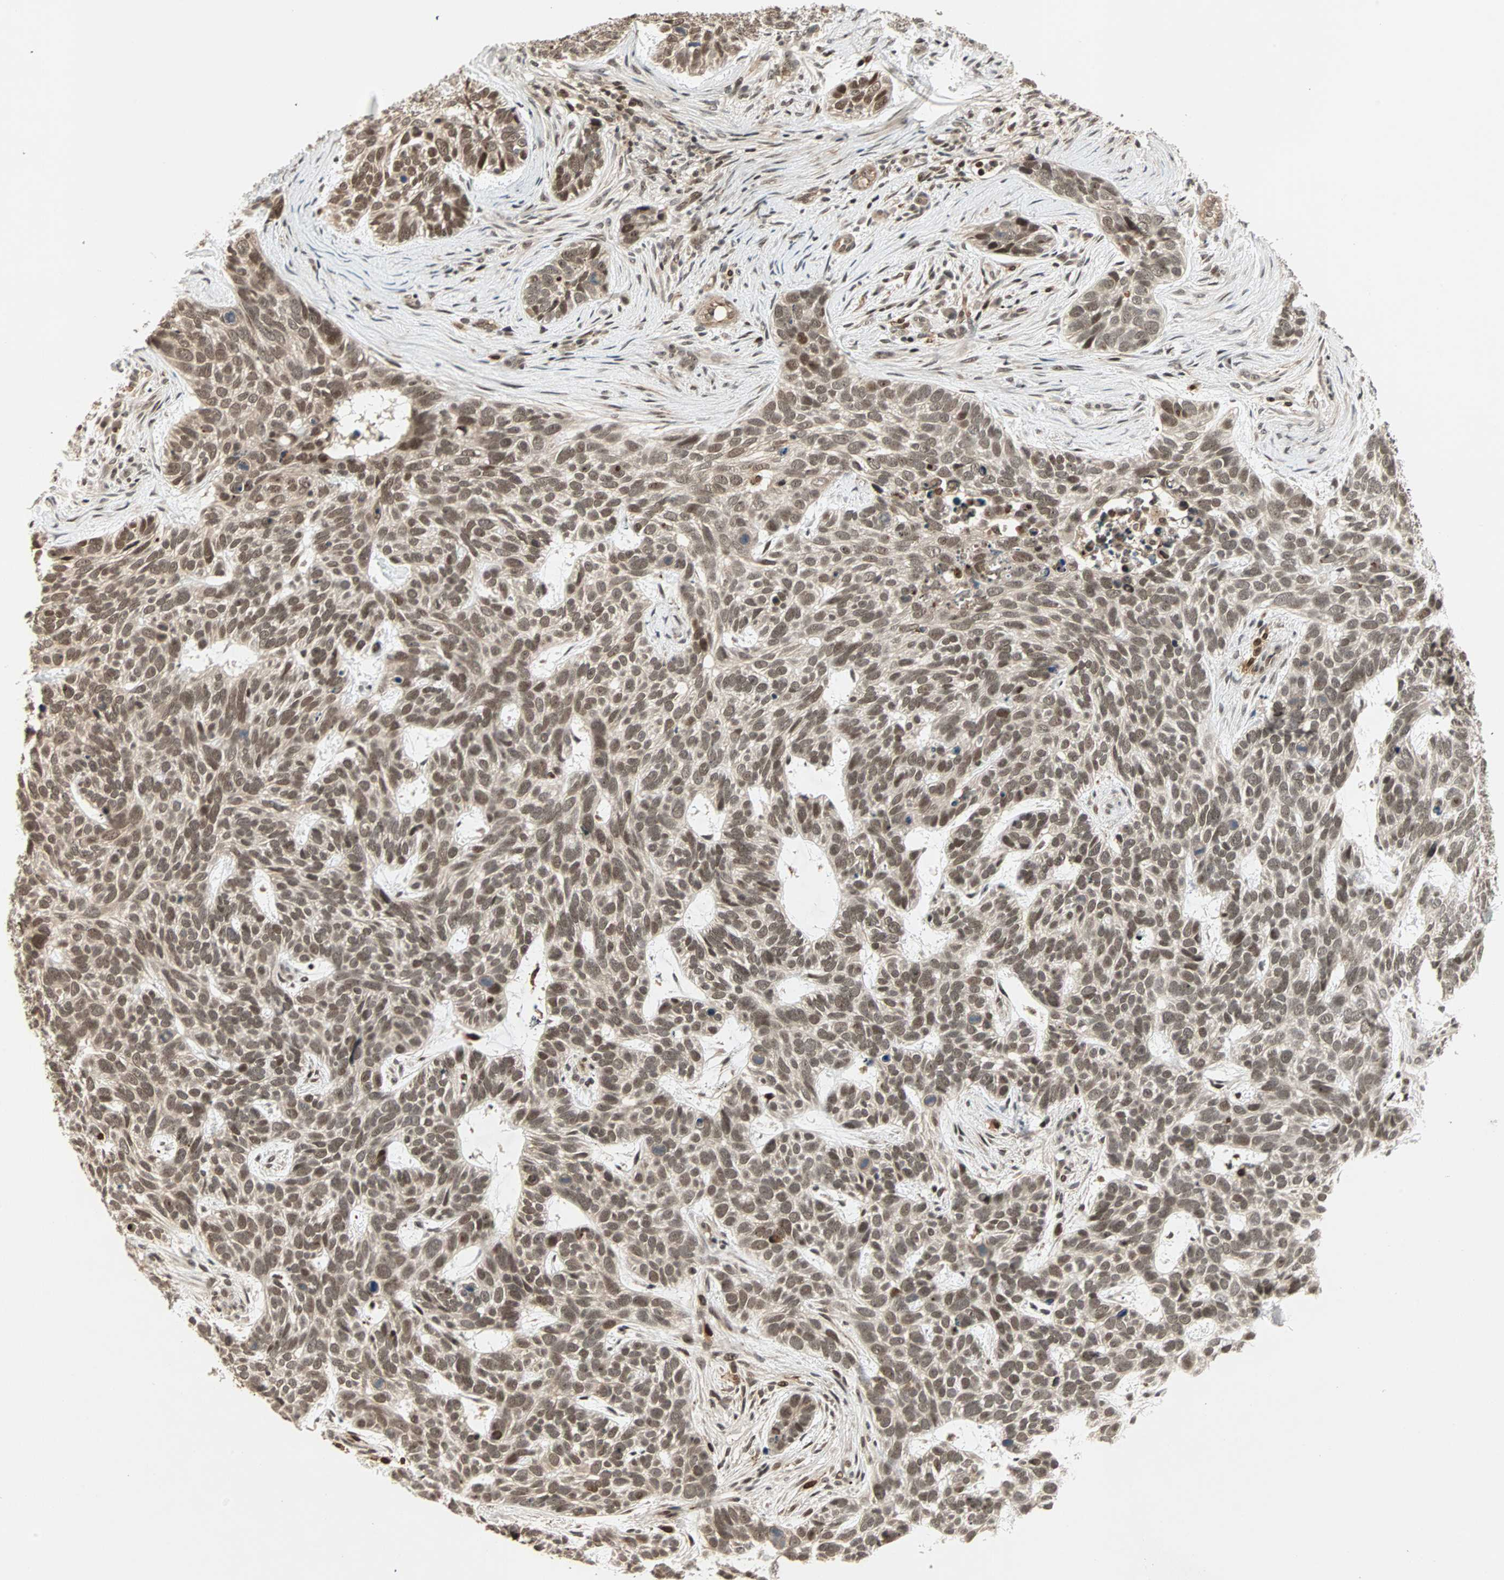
{"staining": {"intensity": "strong", "quantity": ">75%", "location": "cytoplasmic/membranous,nuclear"}, "tissue": "skin cancer", "cell_type": "Tumor cells", "image_type": "cancer", "snomed": [{"axis": "morphology", "description": "Basal cell carcinoma"}, {"axis": "topography", "description": "Skin"}], "caption": "This photomicrograph exhibits immunohistochemistry (IHC) staining of skin cancer, with high strong cytoplasmic/membranous and nuclear staining in approximately >75% of tumor cells.", "gene": "ZBED9", "patient": {"sex": "male", "age": 87}}